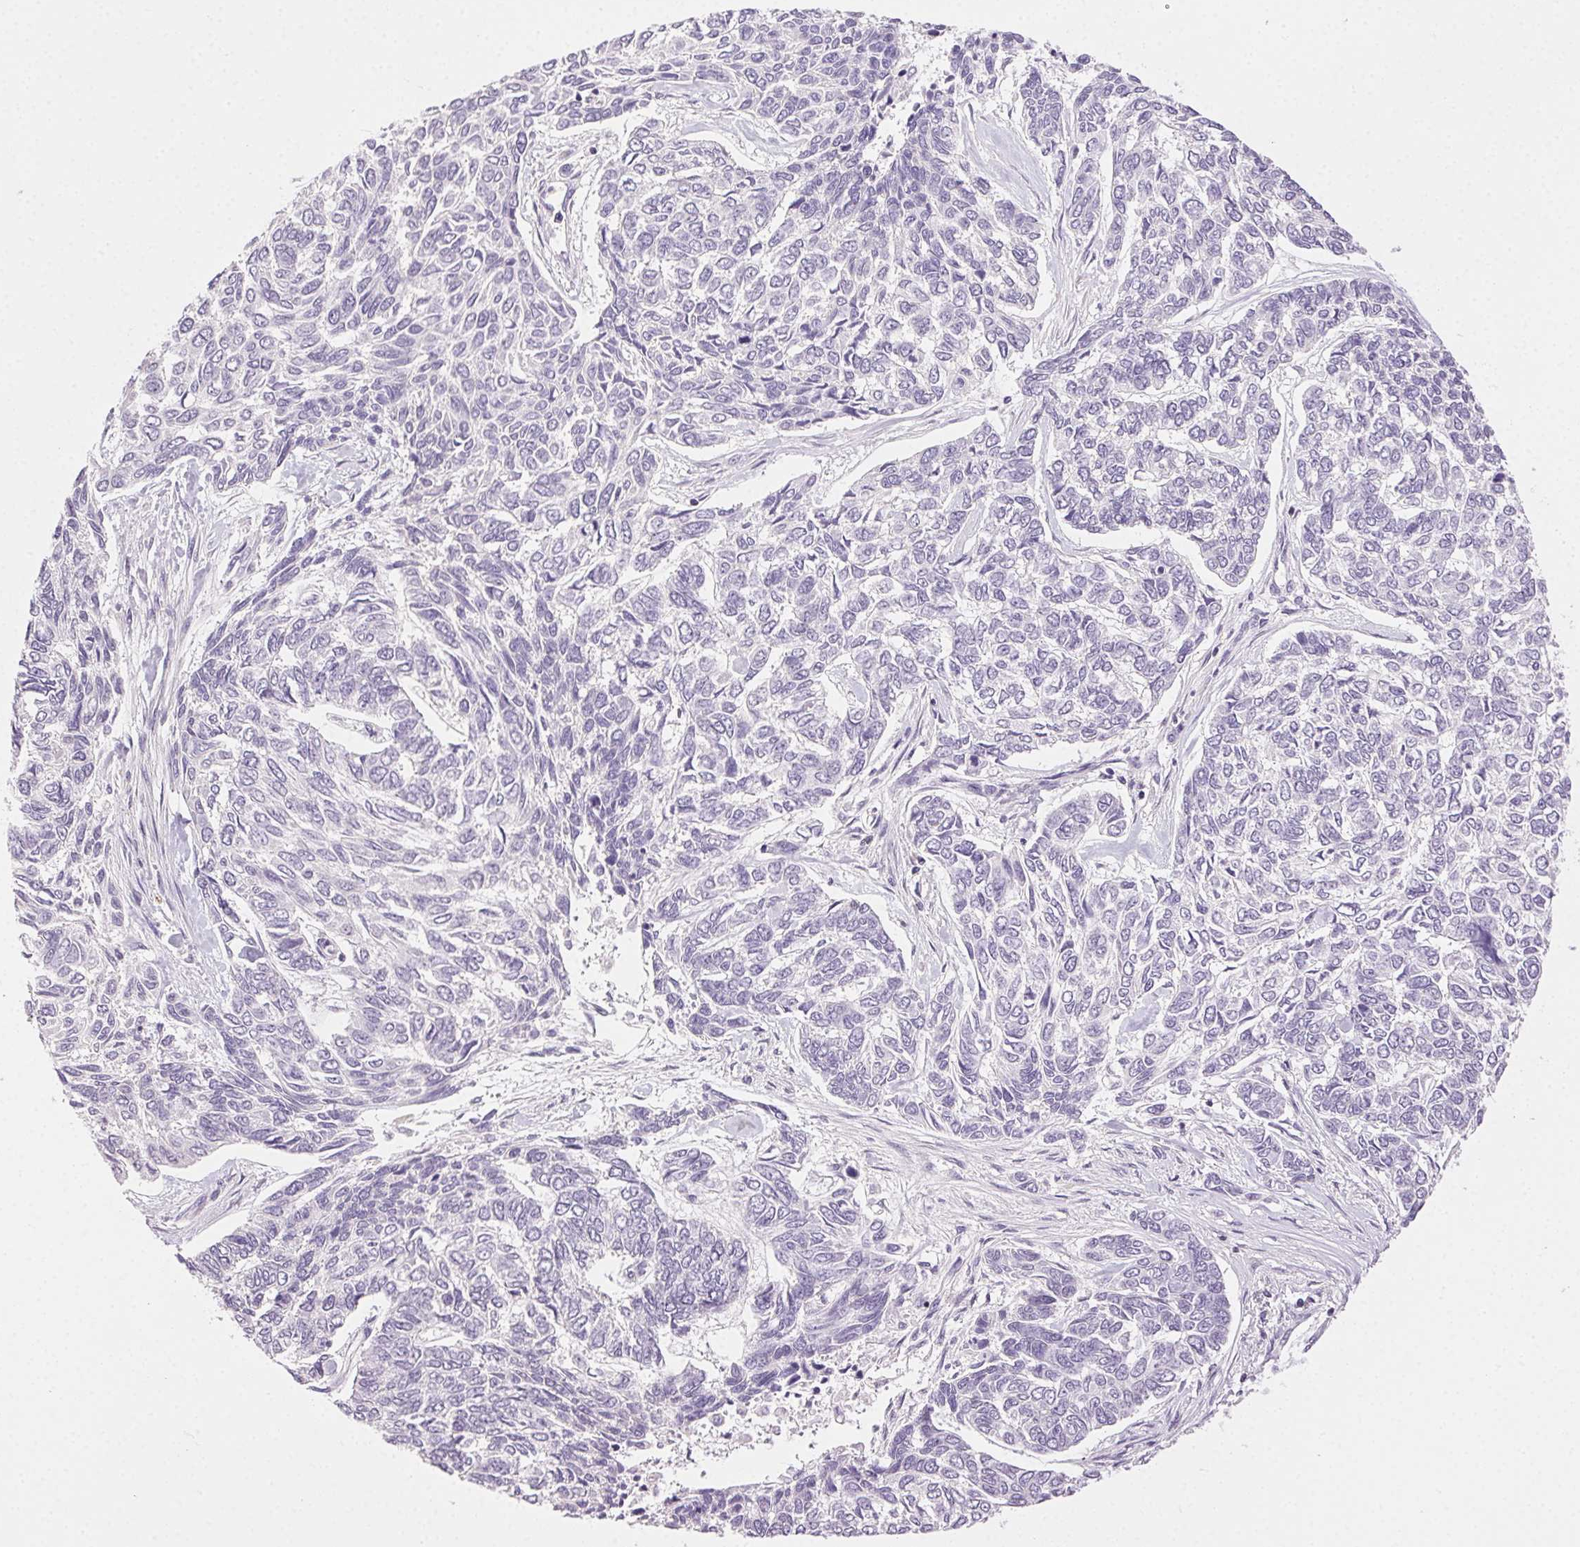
{"staining": {"intensity": "negative", "quantity": "none", "location": "none"}, "tissue": "skin cancer", "cell_type": "Tumor cells", "image_type": "cancer", "snomed": [{"axis": "morphology", "description": "Basal cell carcinoma"}, {"axis": "topography", "description": "Skin"}], "caption": "This image is of skin cancer stained with IHC to label a protein in brown with the nuclei are counter-stained blue. There is no positivity in tumor cells.", "gene": "AKAP5", "patient": {"sex": "female", "age": 65}}